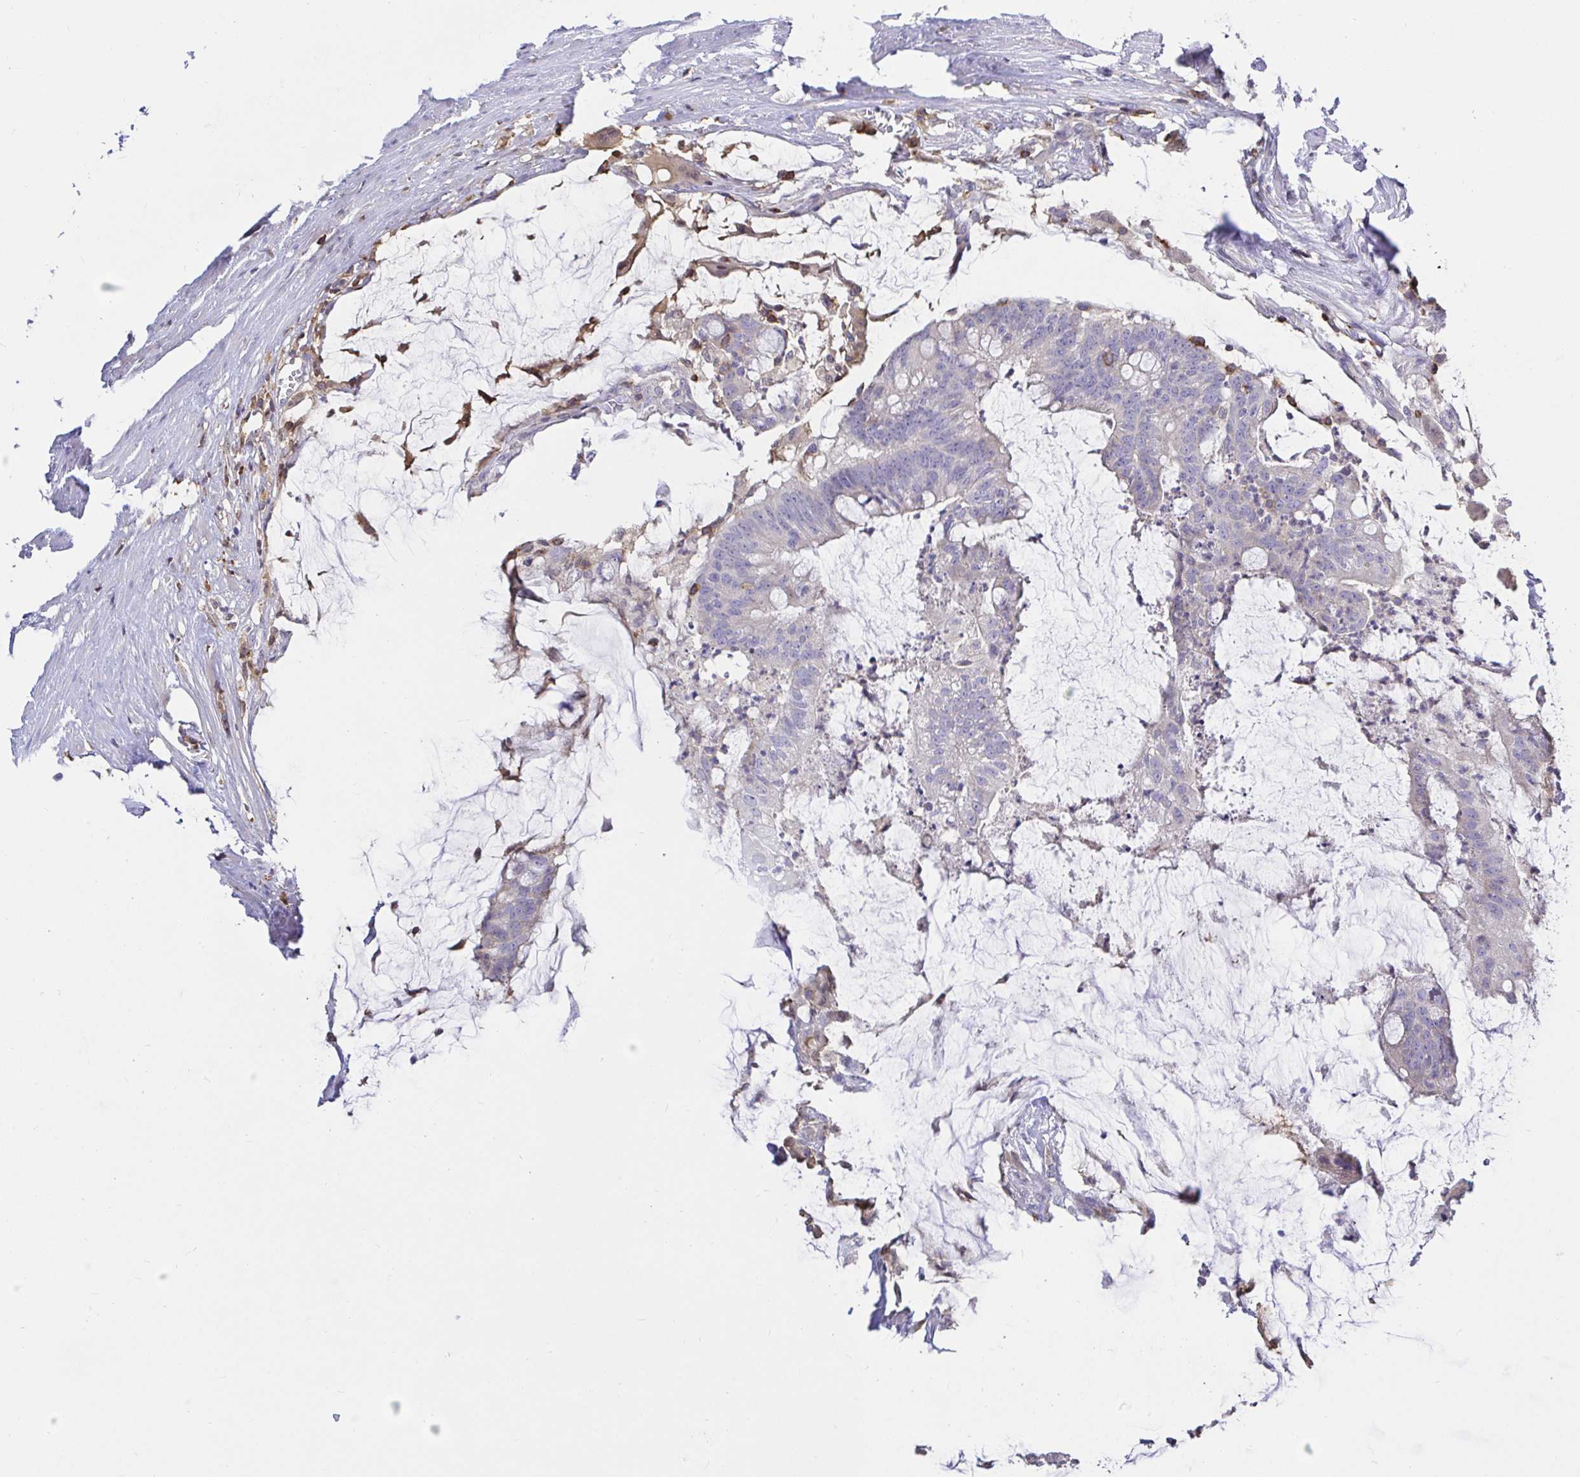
{"staining": {"intensity": "negative", "quantity": "none", "location": "none"}, "tissue": "colorectal cancer", "cell_type": "Tumor cells", "image_type": "cancer", "snomed": [{"axis": "morphology", "description": "Adenocarcinoma, NOS"}, {"axis": "topography", "description": "Colon"}], "caption": "A micrograph of colorectal cancer stained for a protein shows no brown staining in tumor cells. (DAB immunohistochemistry (IHC) with hematoxylin counter stain).", "gene": "SKAP1", "patient": {"sex": "male", "age": 62}}